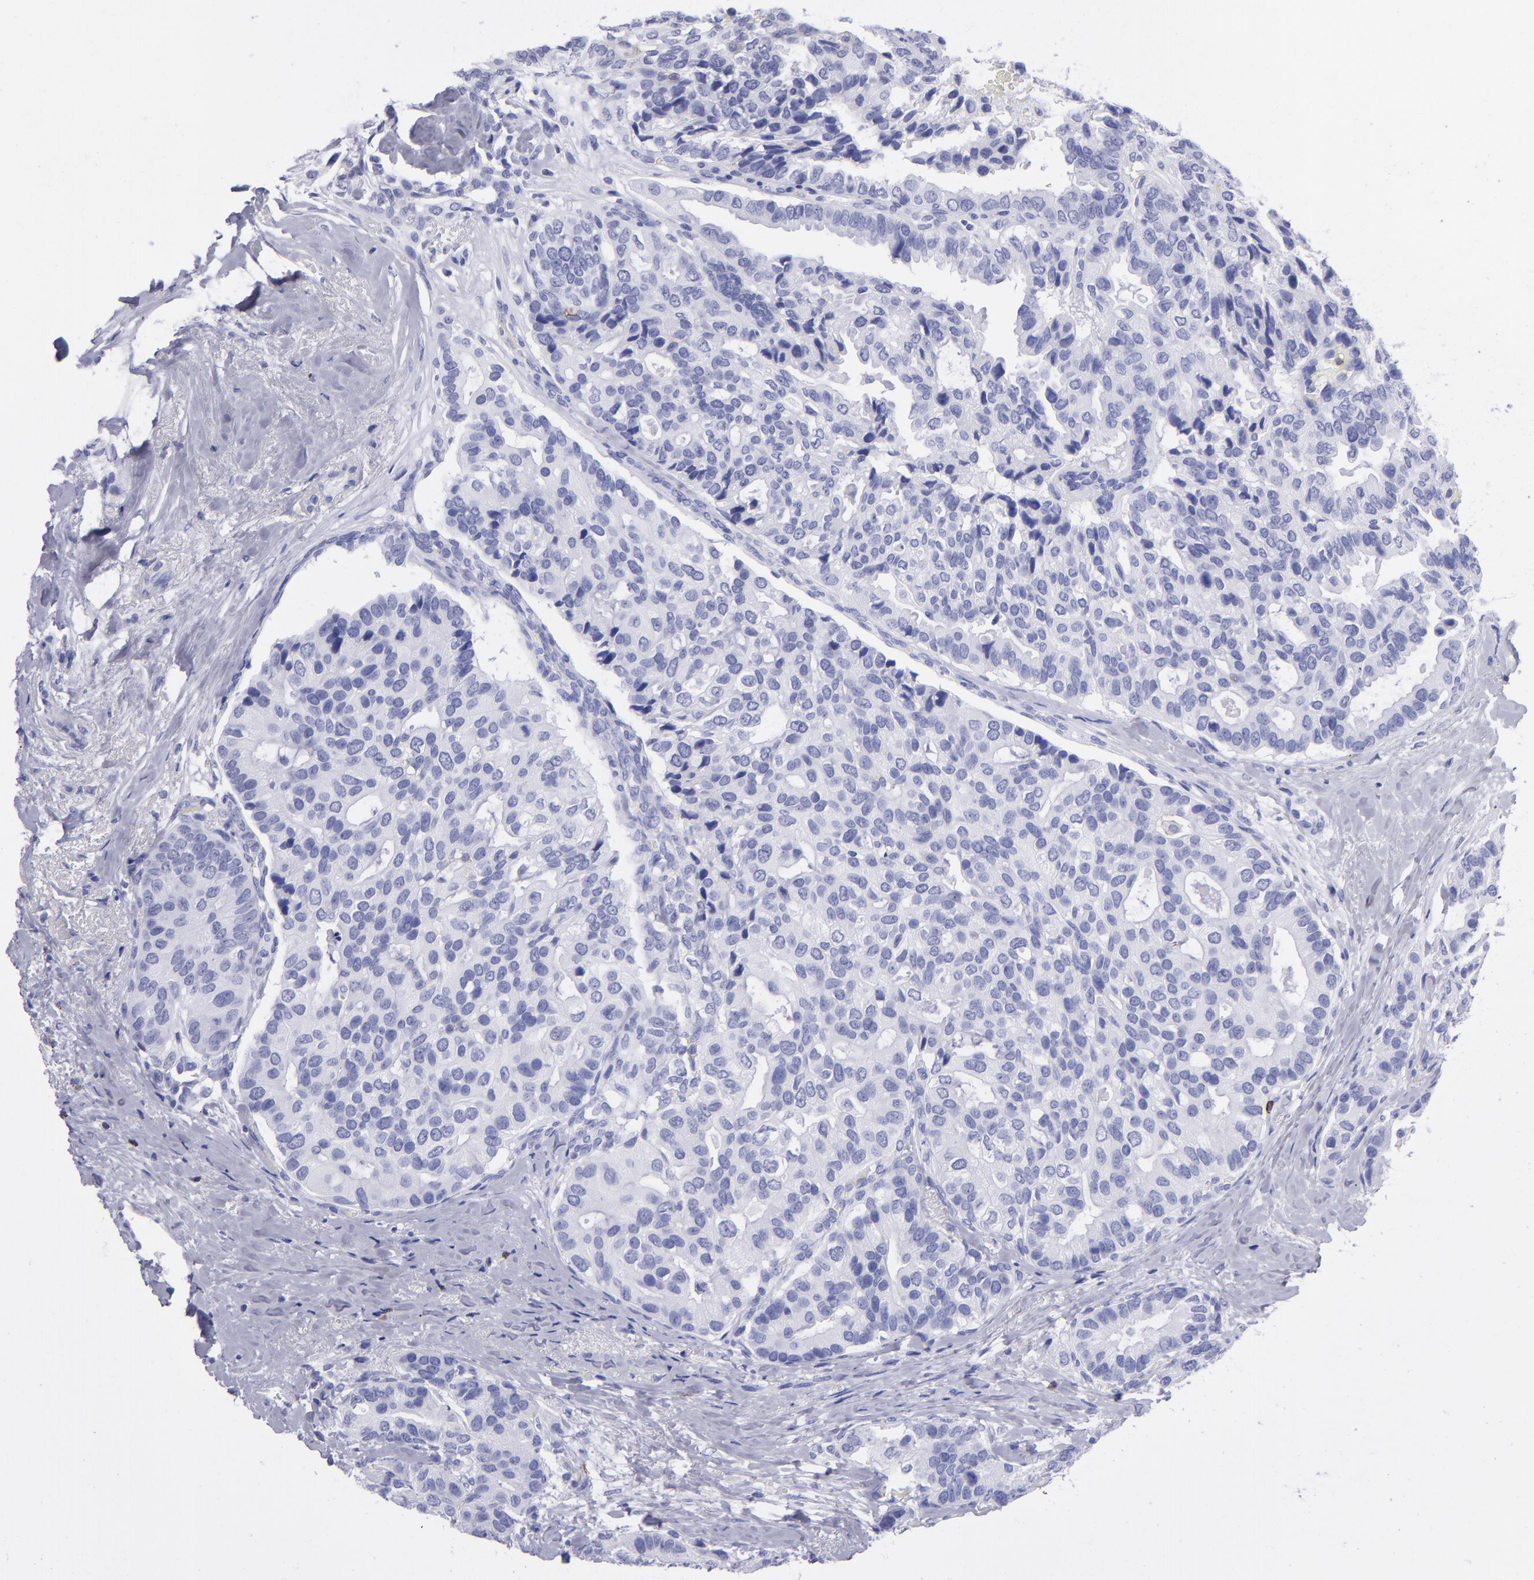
{"staining": {"intensity": "negative", "quantity": "none", "location": "none"}, "tissue": "breast cancer", "cell_type": "Tumor cells", "image_type": "cancer", "snomed": [{"axis": "morphology", "description": "Duct carcinoma"}, {"axis": "topography", "description": "Breast"}], "caption": "An IHC photomicrograph of breast invasive ductal carcinoma is shown. There is no staining in tumor cells of breast invasive ductal carcinoma.", "gene": "CD6", "patient": {"sex": "female", "age": 69}}